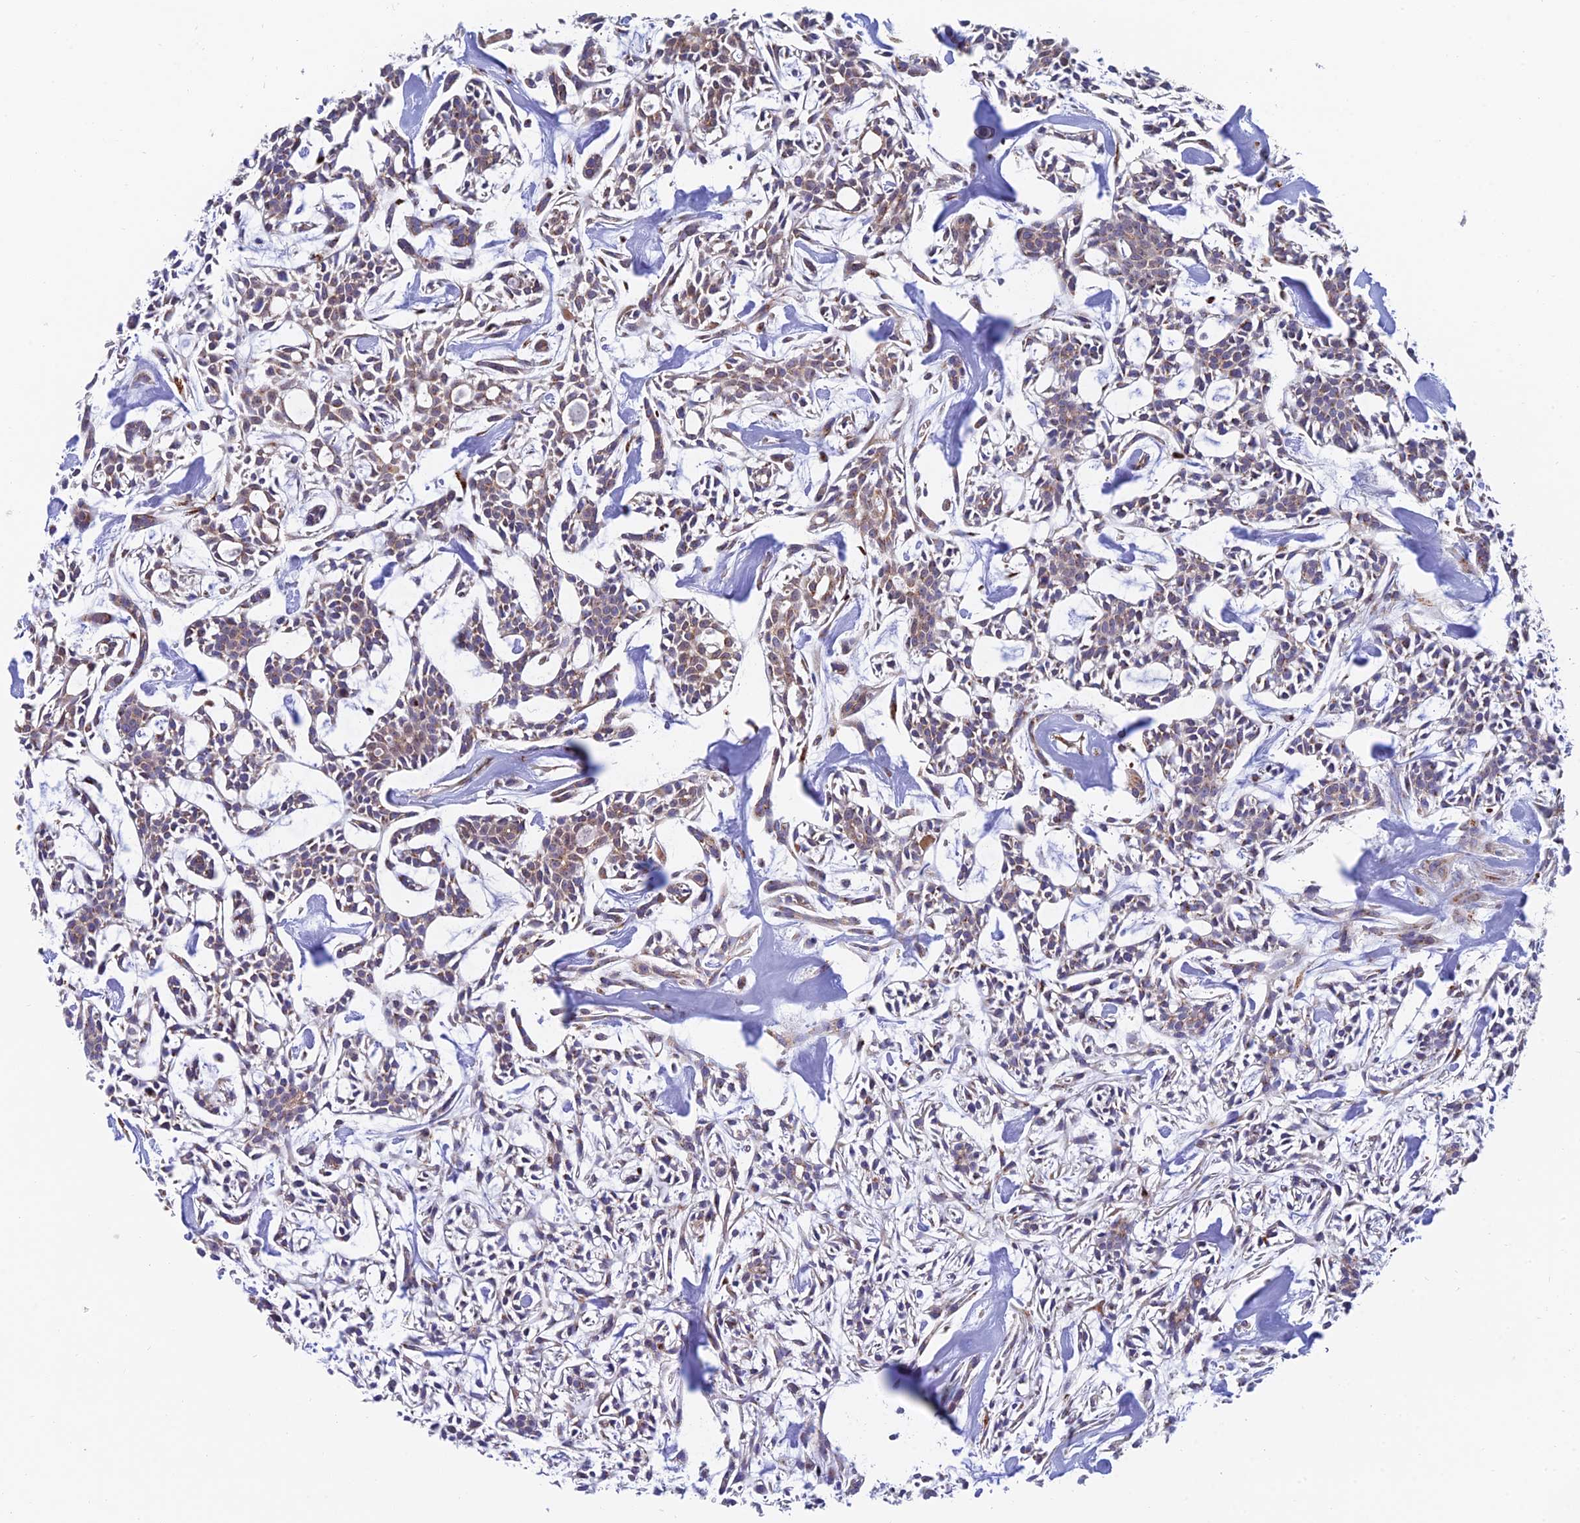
{"staining": {"intensity": "weak", "quantity": "25%-75%", "location": "cytoplasmic/membranous"}, "tissue": "head and neck cancer", "cell_type": "Tumor cells", "image_type": "cancer", "snomed": [{"axis": "morphology", "description": "Adenocarcinoma, NOS"}, {"axis": "topography", "description": "Salivary gland"}, {"axis": "topography", "description": "Head-Neck"}], "caption": "Protein analysis of head and neck cancer (adenocarcinoma) tissue exhibits weak cytoplasmic/membranous positivity in approximately 25%-75% of tumor cells. (DAB = brown stain, brightfield microscopy at high magnification).", "gene": "HS2ST1", "patient": {"sex": "male", "age": 55}}